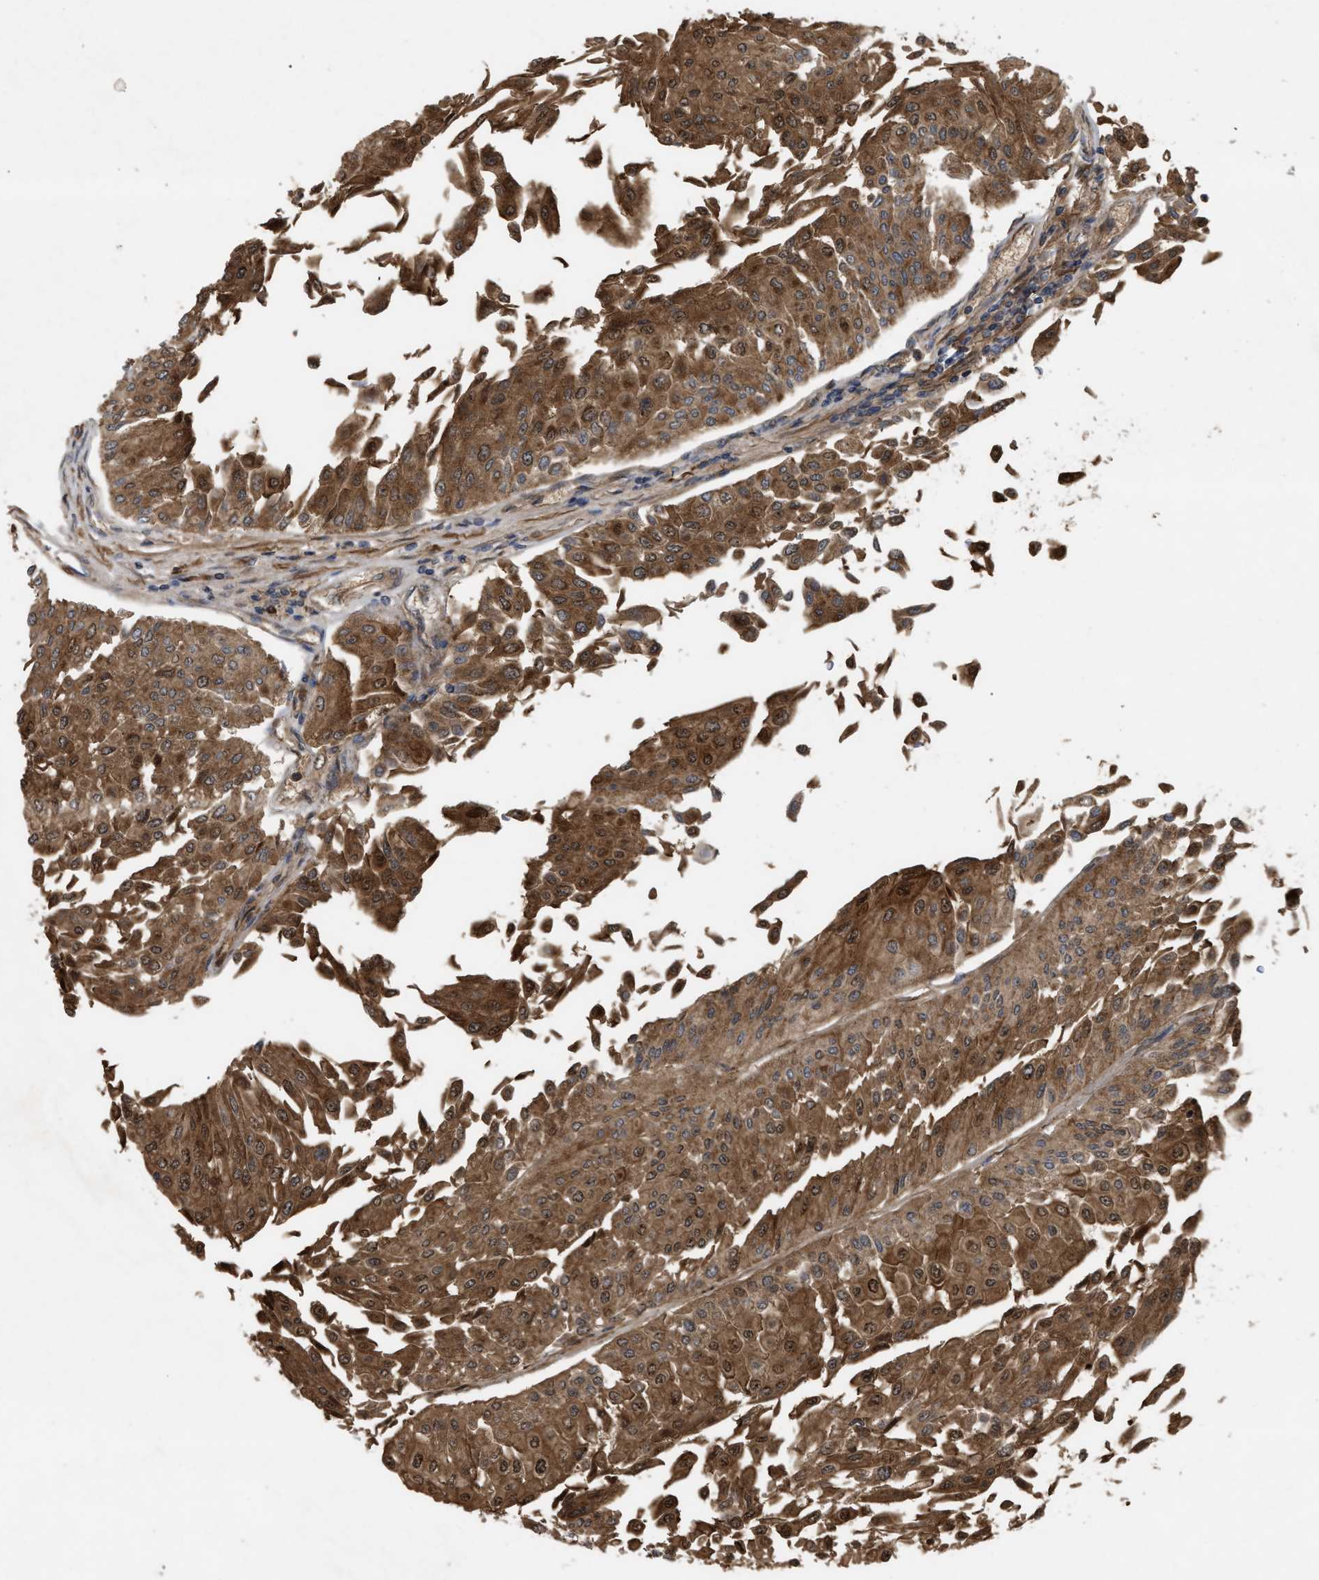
{"staining": {"intensity": "moderate", "quantity": ">75%", "location": "cytoplasmic/membranous"}, "tissue": "urothelial cancer", "cell_type": "Tumor cells", "image_type": "cancer", "snomed": [{"axis": "morphology", "description": "Urothelial carcinoma, Low grade"}, {"axis": "topography", "description": "Urinary bladder"}], "caption": "A medium amount of moderate cytoplasmic/membranous positivity is identified in approximately >75% of tumor cells in urothelial cancer tissue. (brown staining indicates protein expression, while blue staining denotes nuclei).", "gene": "RAB2A", "patient": {"sex": "male", "age": 67}}